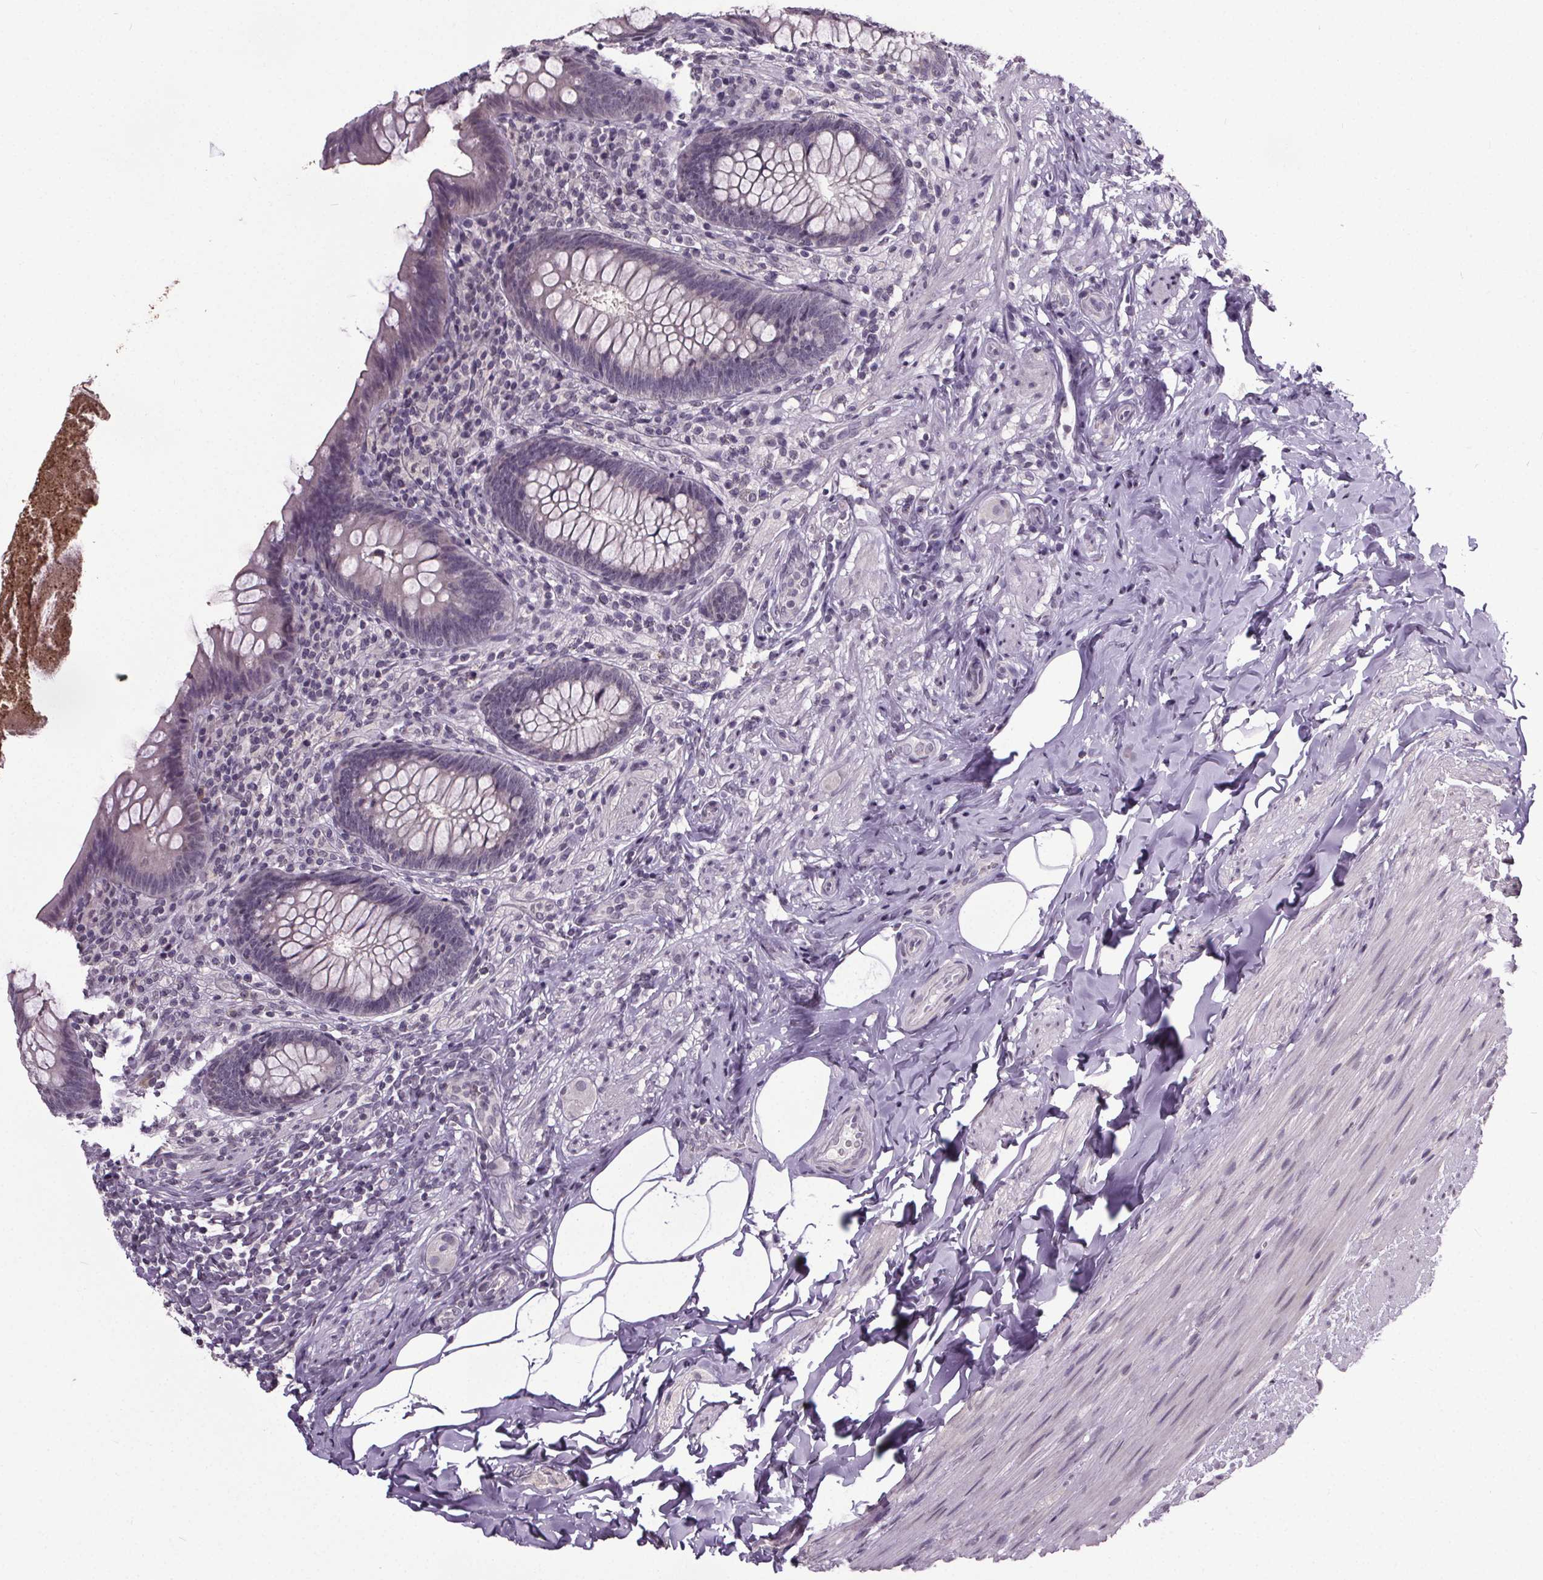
{"staining": {"intensity": "negative", "quantity": "none", "location": "none"}, "tissue": "appendix", "cell_type": "Glandular cells", "image_type": "normal", "snomed": [{"axis": "morphology", "description": "Normal tissue, NOS"}, {"axis": "topography", "description": "Appendix"}], "caption": "Immunohistochemical staining of normal appendix shows no significant staining in glandular cells.", "gene": "NKX6", "patient": {"sex": "male", "age": 47}}